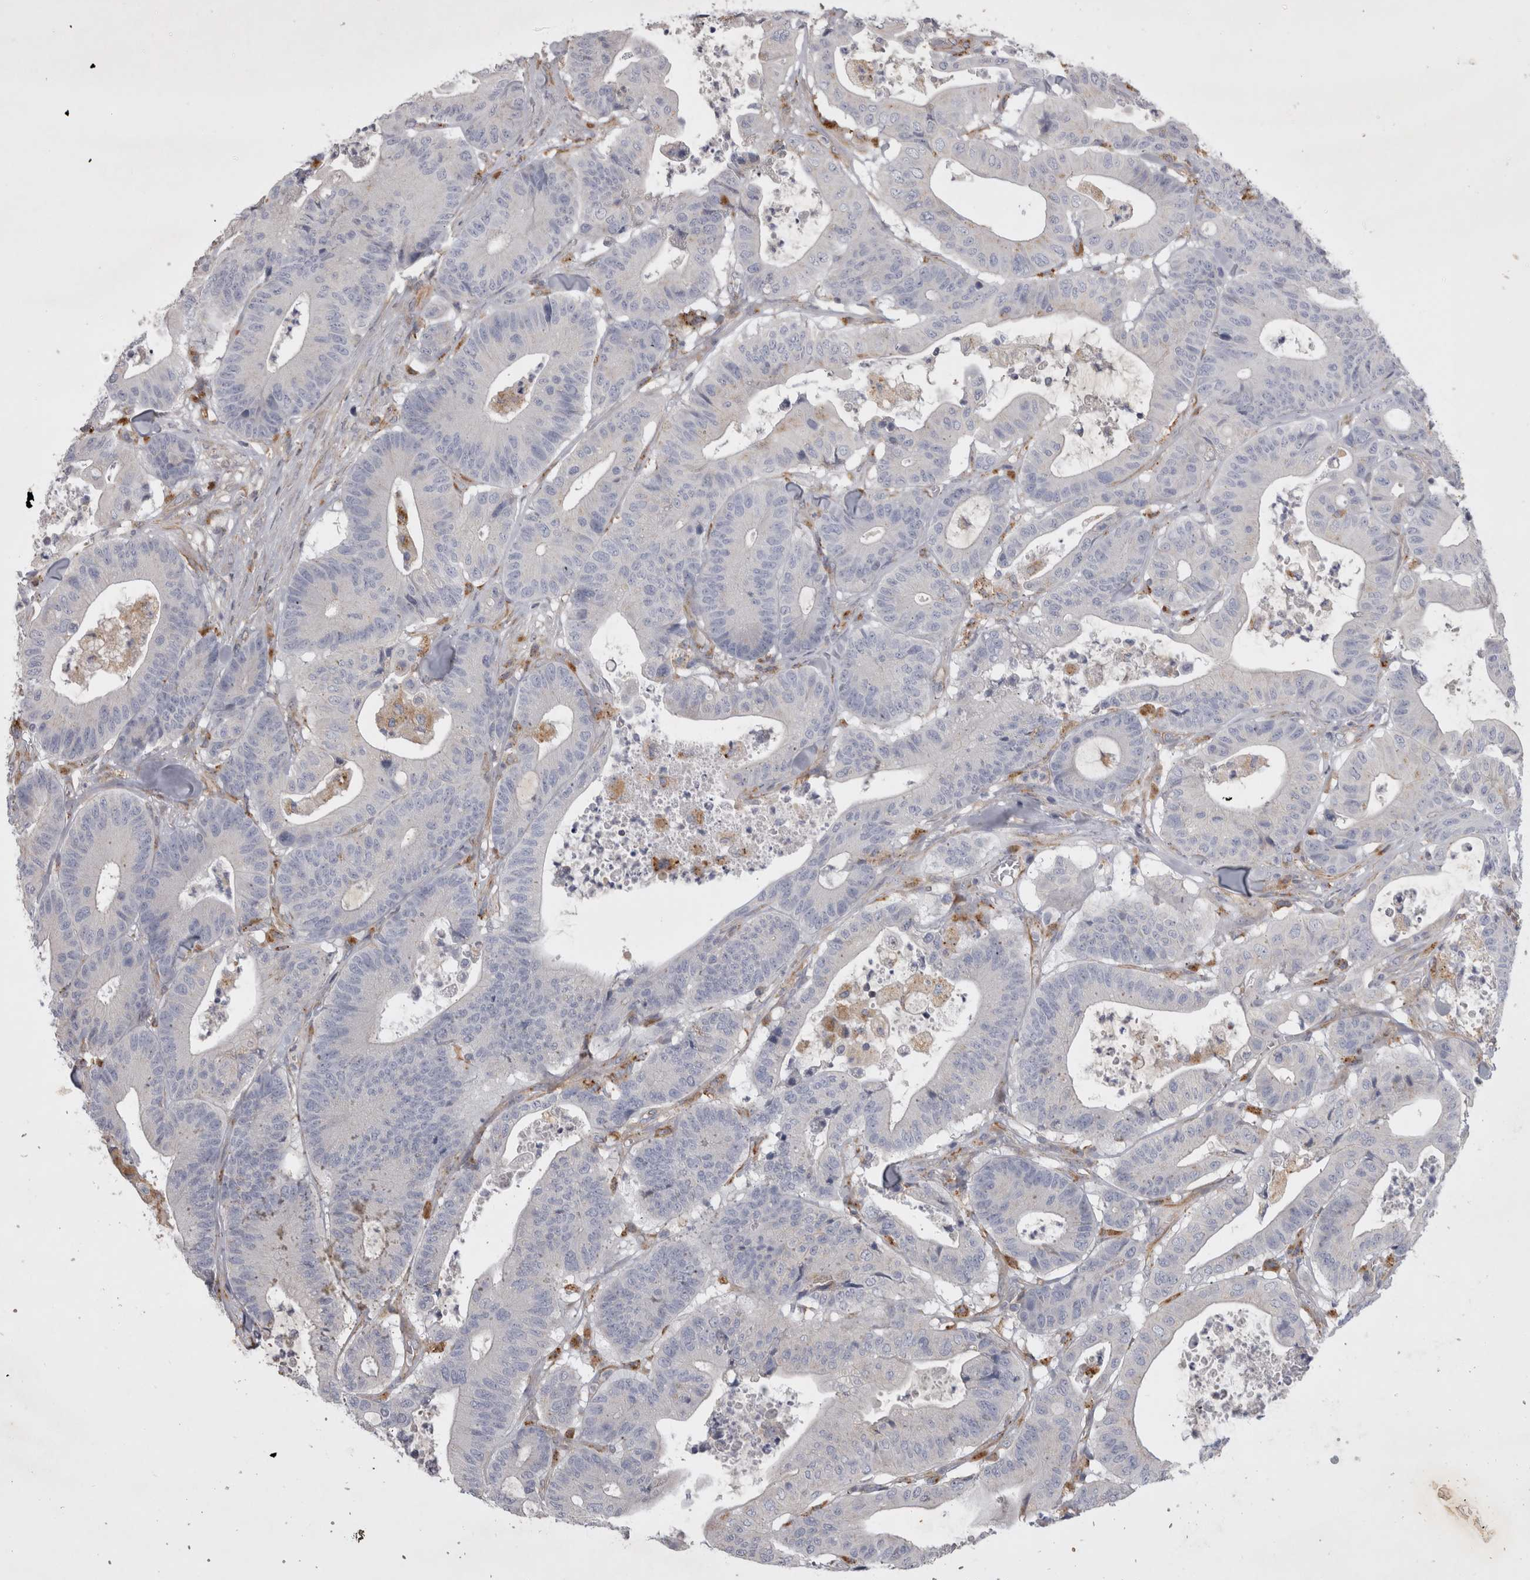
{"staining": {"intensity": "negative", "quantity": "none", "location": "none"}, "tissue": "colorectal cancer", "cell_type": "Tumor cells", "image_type": "cancer", "snomed": [{"axis": "morphology", "description": "Adenocarcinoma, NOS"}, {"axis": "topography", "description": "Colon"}], "caption": "High magnification brightfield microscopy of adenocarcinoma (colorectal) stained with DAB (3,3'-diaminobenzidine) (brown) and counterstained with hematoxylin (blue): tumor cells show no significant staining.", "gene": "STRADB", "patient": {"sex": "female", "age": 84}}